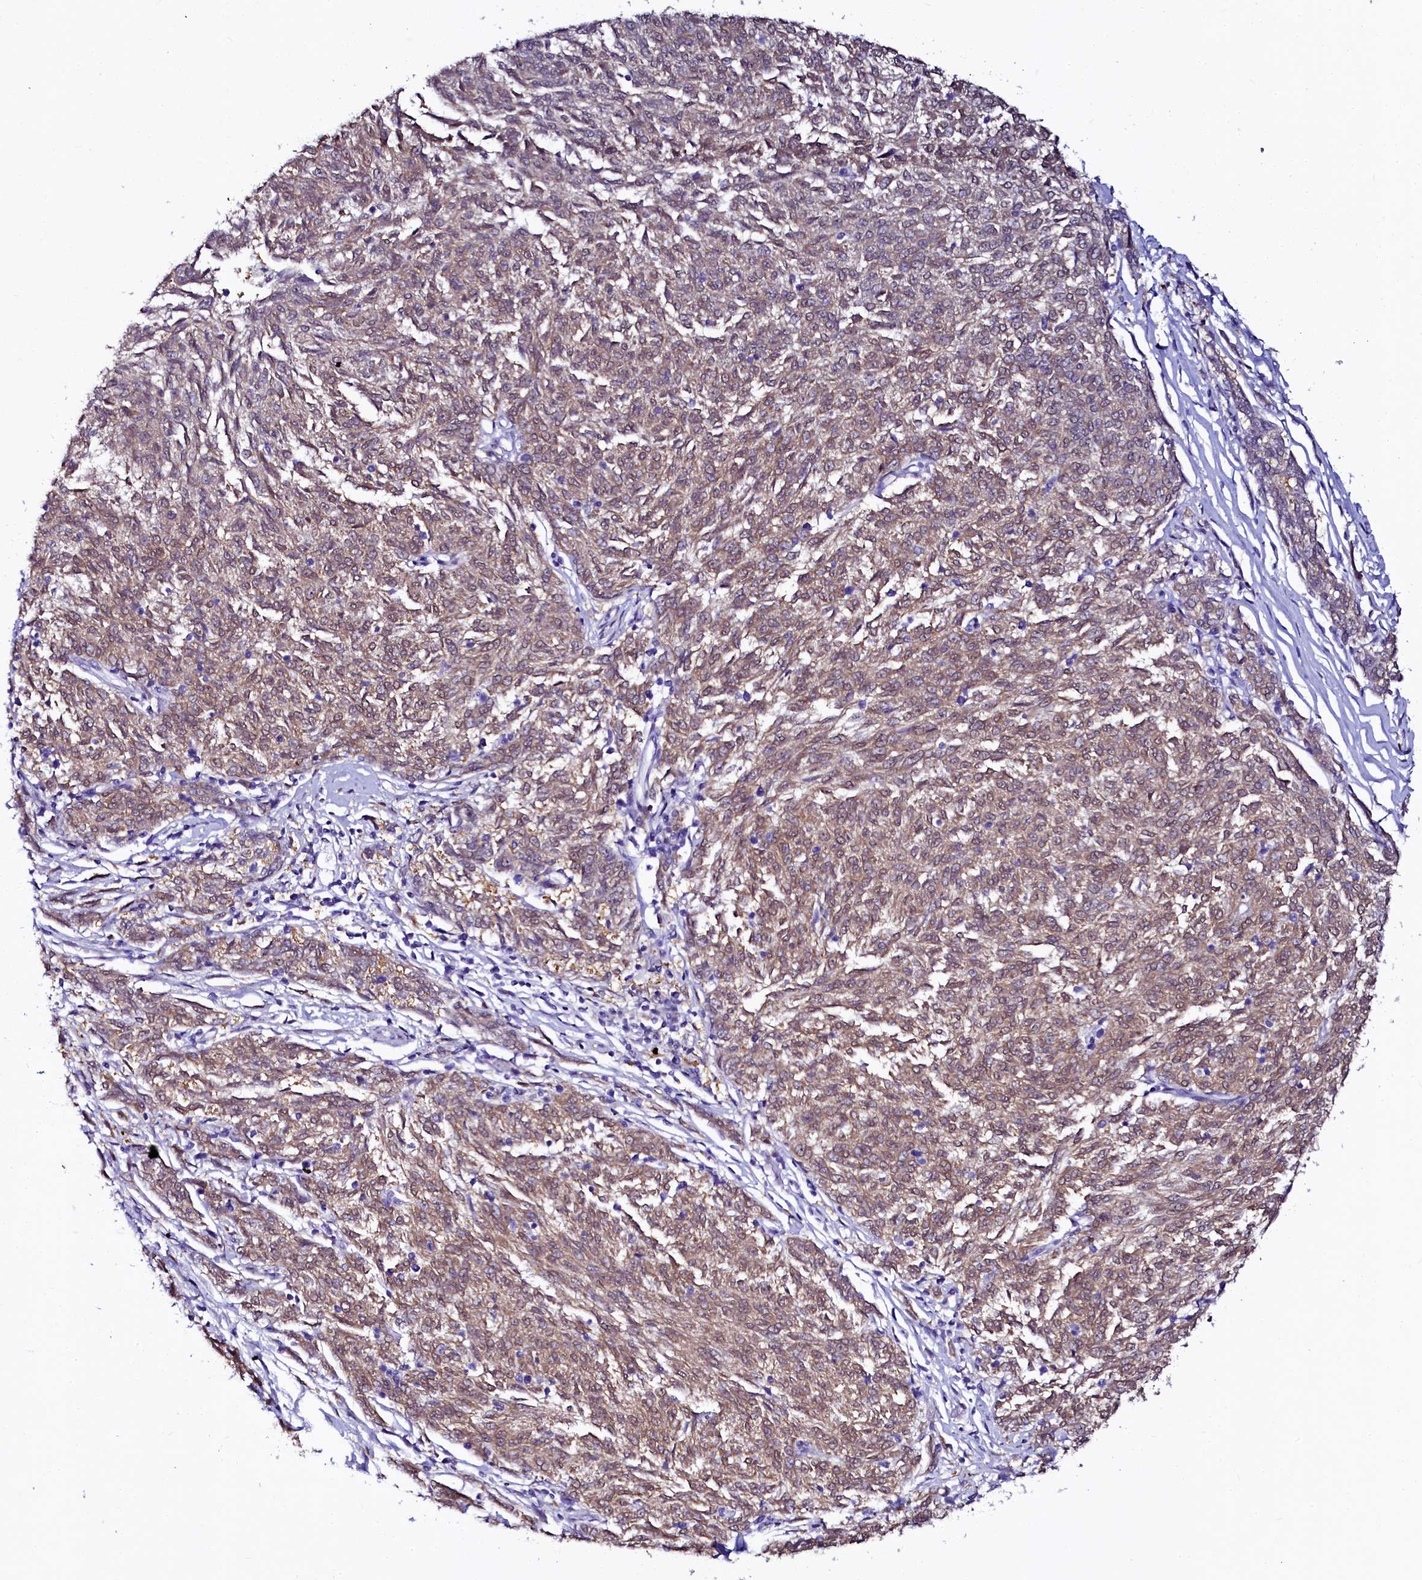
{"staining": {"intensity": "moderate", "quantity": ">75%", "location": "cytoplasmic/membranous,nuclear"}, "tissue": "melanoma", "cell_type": "Tumor cells", "image_type": "cancer", "snomed": [{"axis": "morphology", "description": "Malignant melanoma, NOS"}, {"axis": "topography", "description": "Skin"}], "caption": "The photomicrograph exhibits immunohistochemical staining of malignant melanoma. There is moderate cytoplasmic/membranous and nuclear positivity is appreciated in about >75% of tumor cells.", "gene": "SORD", "patient": {"sex": "female", "age": 72}}